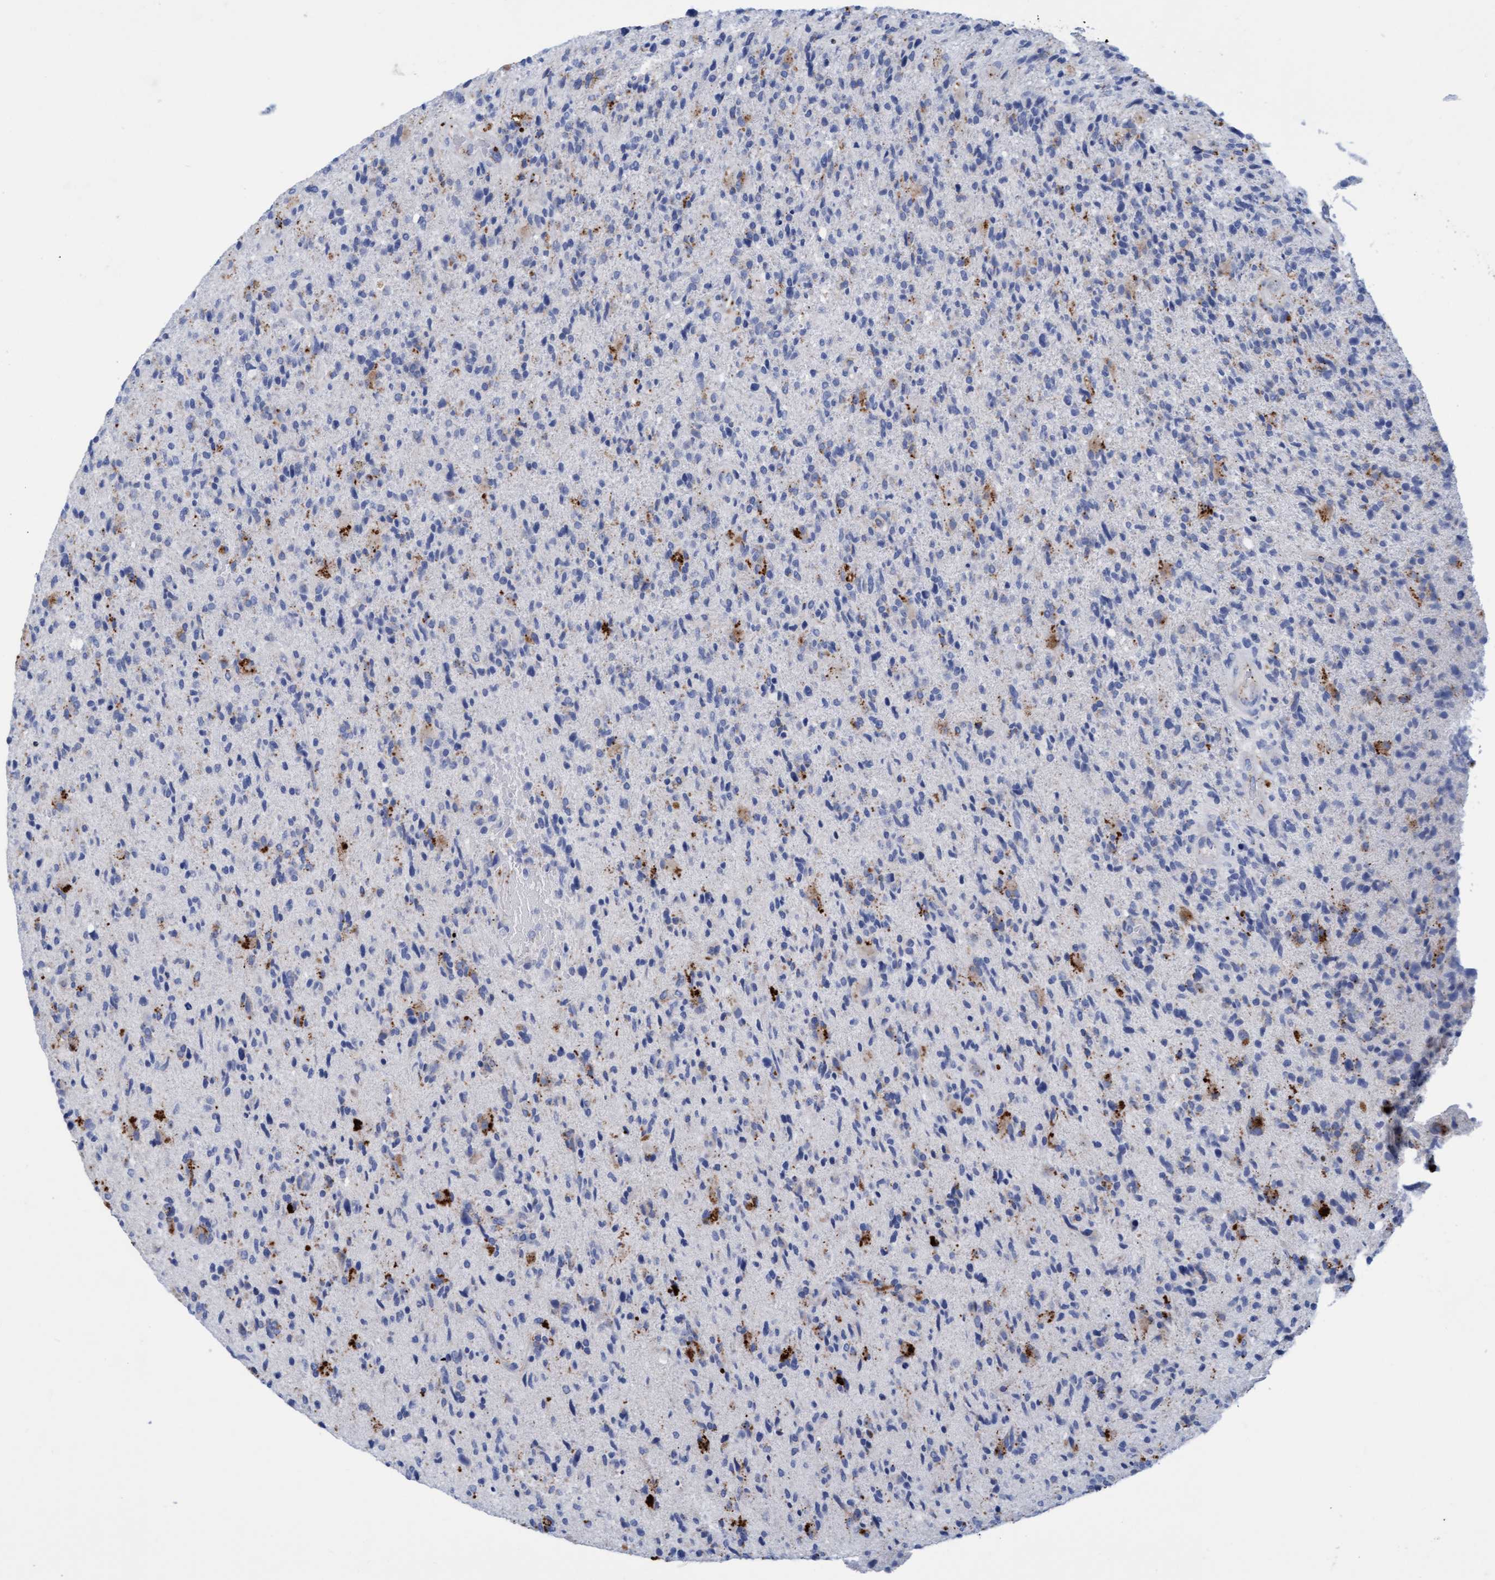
{"staining": {"intensity": "moderate", "quantity": "<25%", "location": "cytoplasmic/membranous"}, "tissue": "glioma", "cell_type": "Tumor cells", "image_type": "cancer", "snomed": [{"axis": "morphology", "description": "Glioma, malignant, High grade"}, {"axis": "topography", "description": "Brain"}], "caption": "Malignant glioma (high-grade) stained with DAB immunohistochemistry (IHC) demonstrates low levels of moderate cytoplasmic/membranous positivity in approximately <25% of tumor cells.", "gene": "SGSH", "patient": {"sex": "male", "age": 72}}